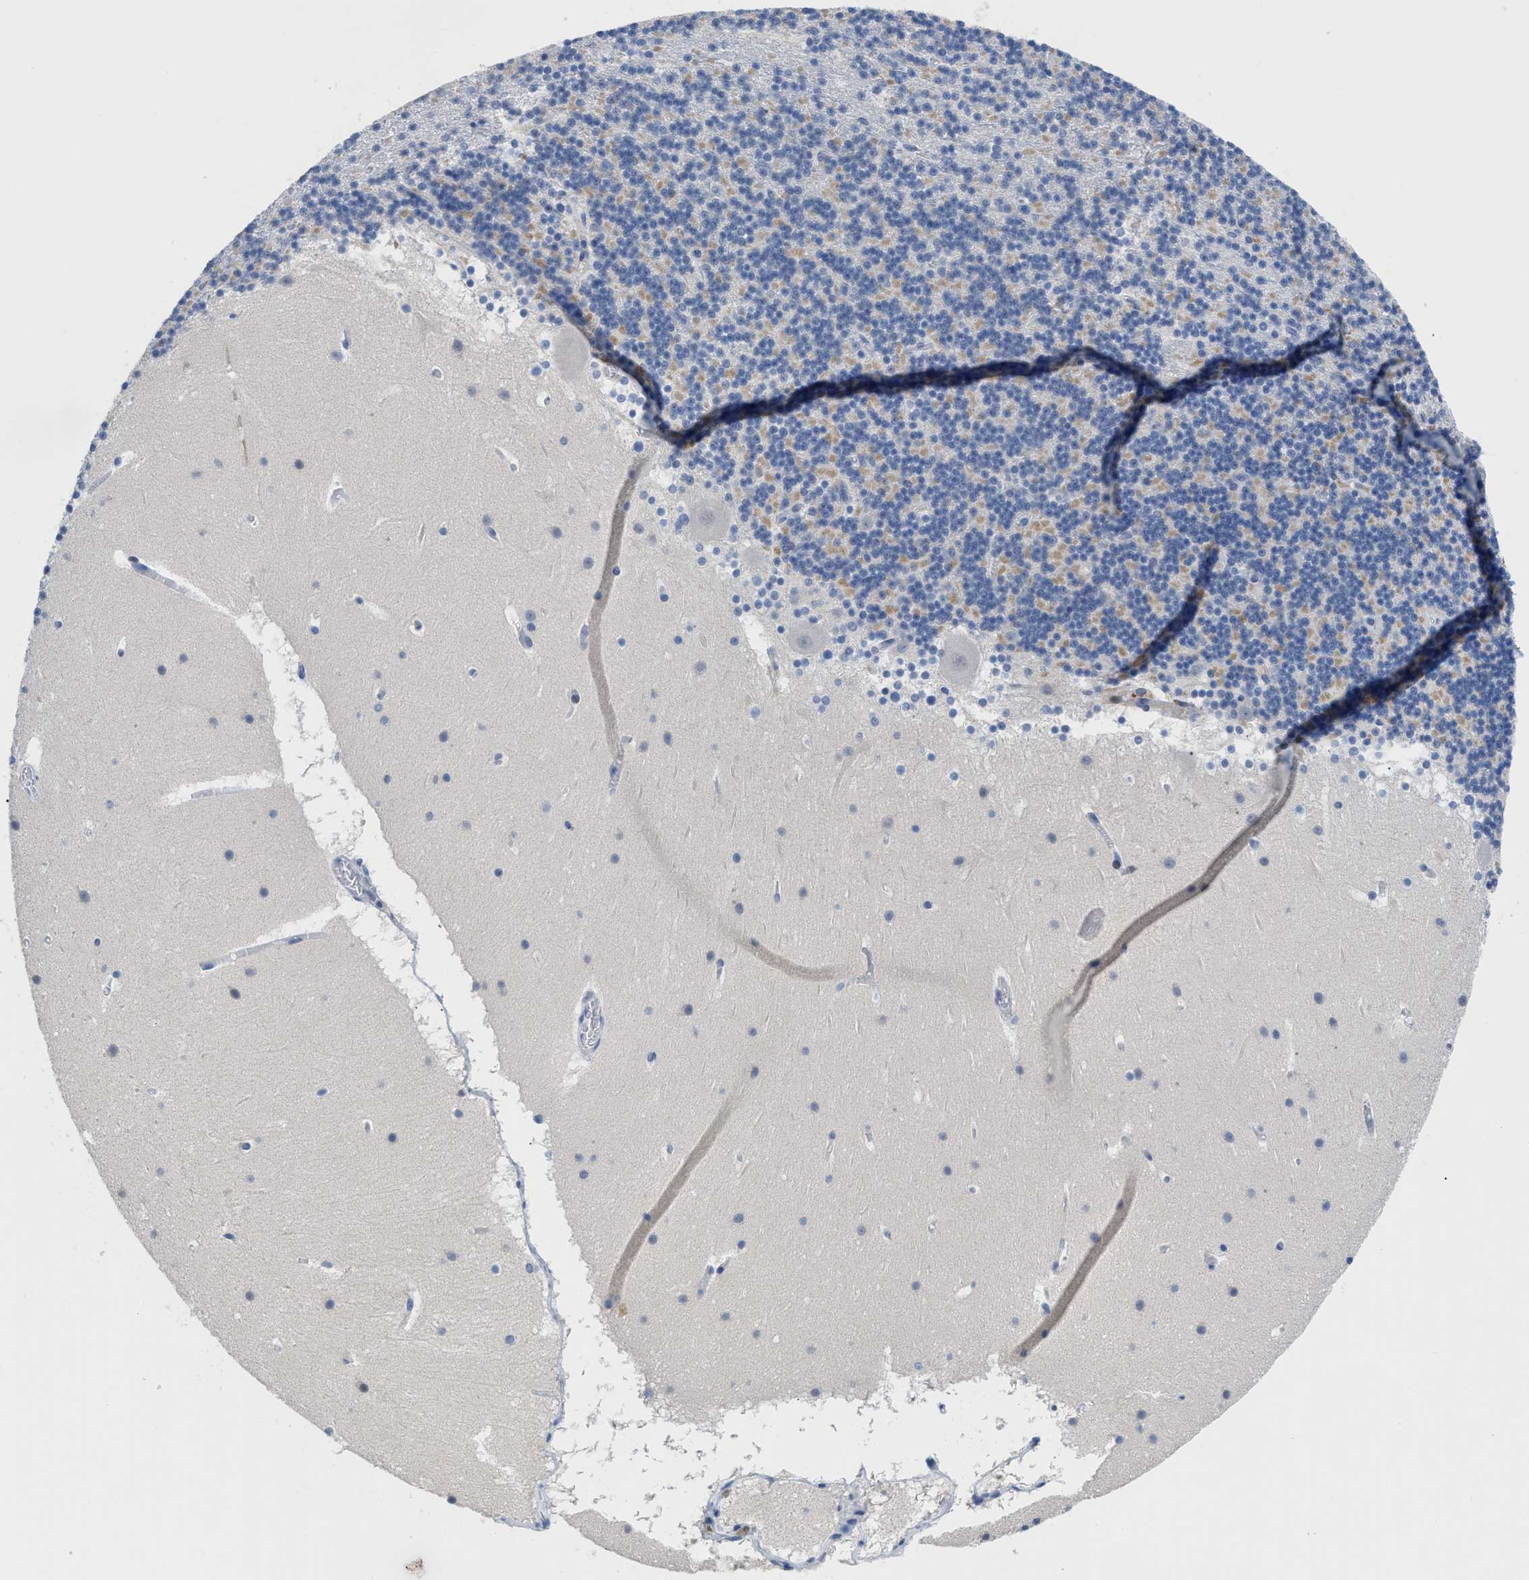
{"staining": {"intensity": "weak", "quantity": "<25%", "location": "cytoplasmic/membranous"}, "tissue": "cerebellum", "cell_type": "Cells in granular layer", "image_type": "normal", "snomed": [{"axis": "morphology", "description": "Normal tissue, NOS"}, {"axis": "topography", "description": "Cerebellum"}], "caption": "The histopathology image demonstrates no significant positivity in cells in granular layer of cerebellum.", "gene": "OR9K2", "patient": {"sex": "male", "age": 45}}